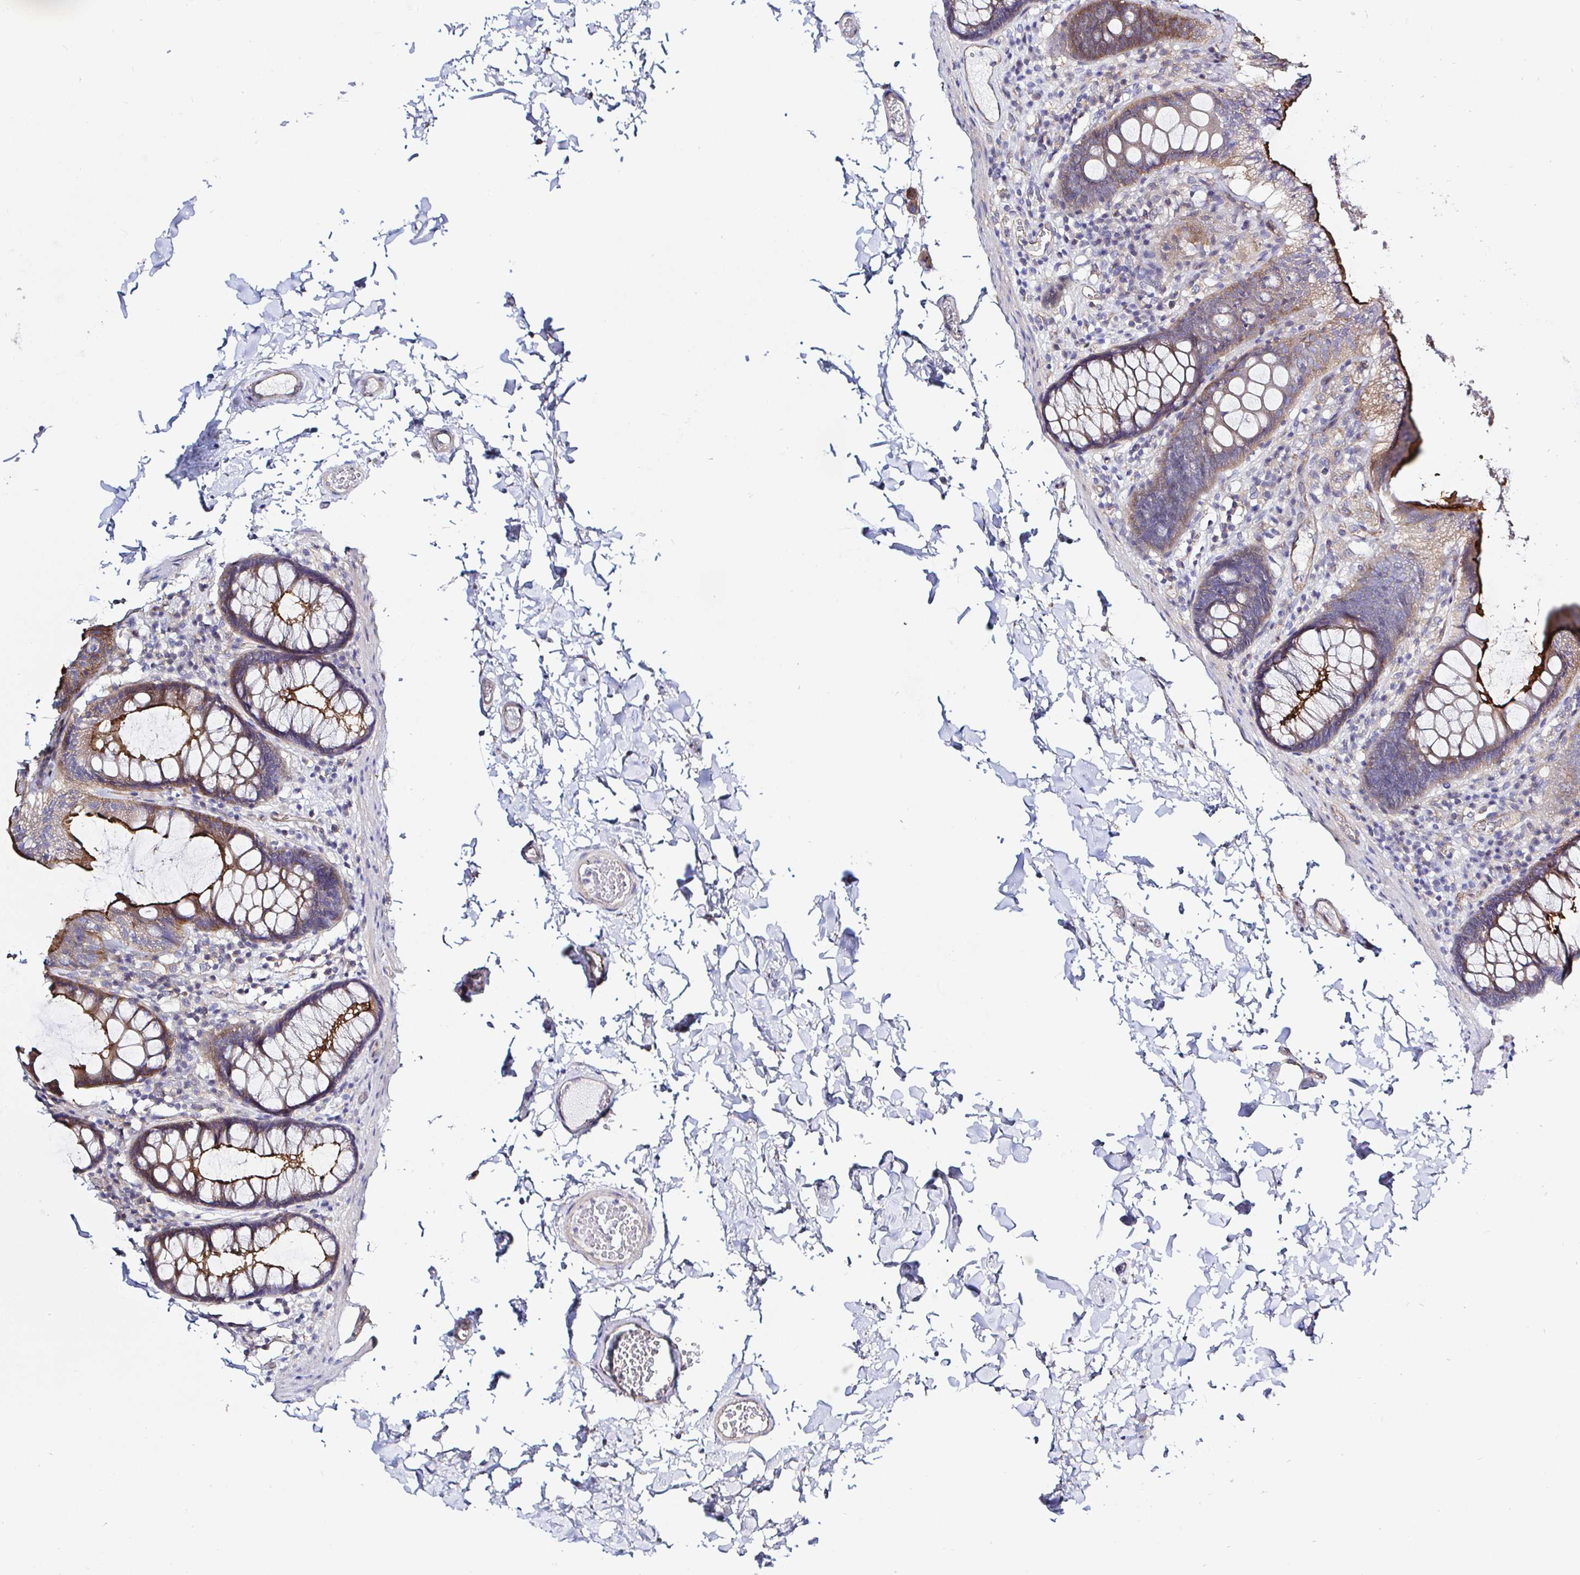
{"staining": {"intensity": "weak", "quantity": "25%-75%", "location": "cytoplasmic/membranous"}, "tissue": "colon", "cell_type": "Endothelial cells", "image_type": "normal", "snomed": [{"axis": "morphology", "description": "Normal tissue, NOS"}, {"axis": "topography", "description": "Colon"}, {"axis": "topography", "description": "Peripheral nerve tissue"}], "caption": "Colon stained with a brown dye reveals weak cytoplasmic/membranous positive positivity in approximately 25%-75% of endothelial cells.", "gene": "ARL4D", "patient": {"sex": "male", "age": 84}}